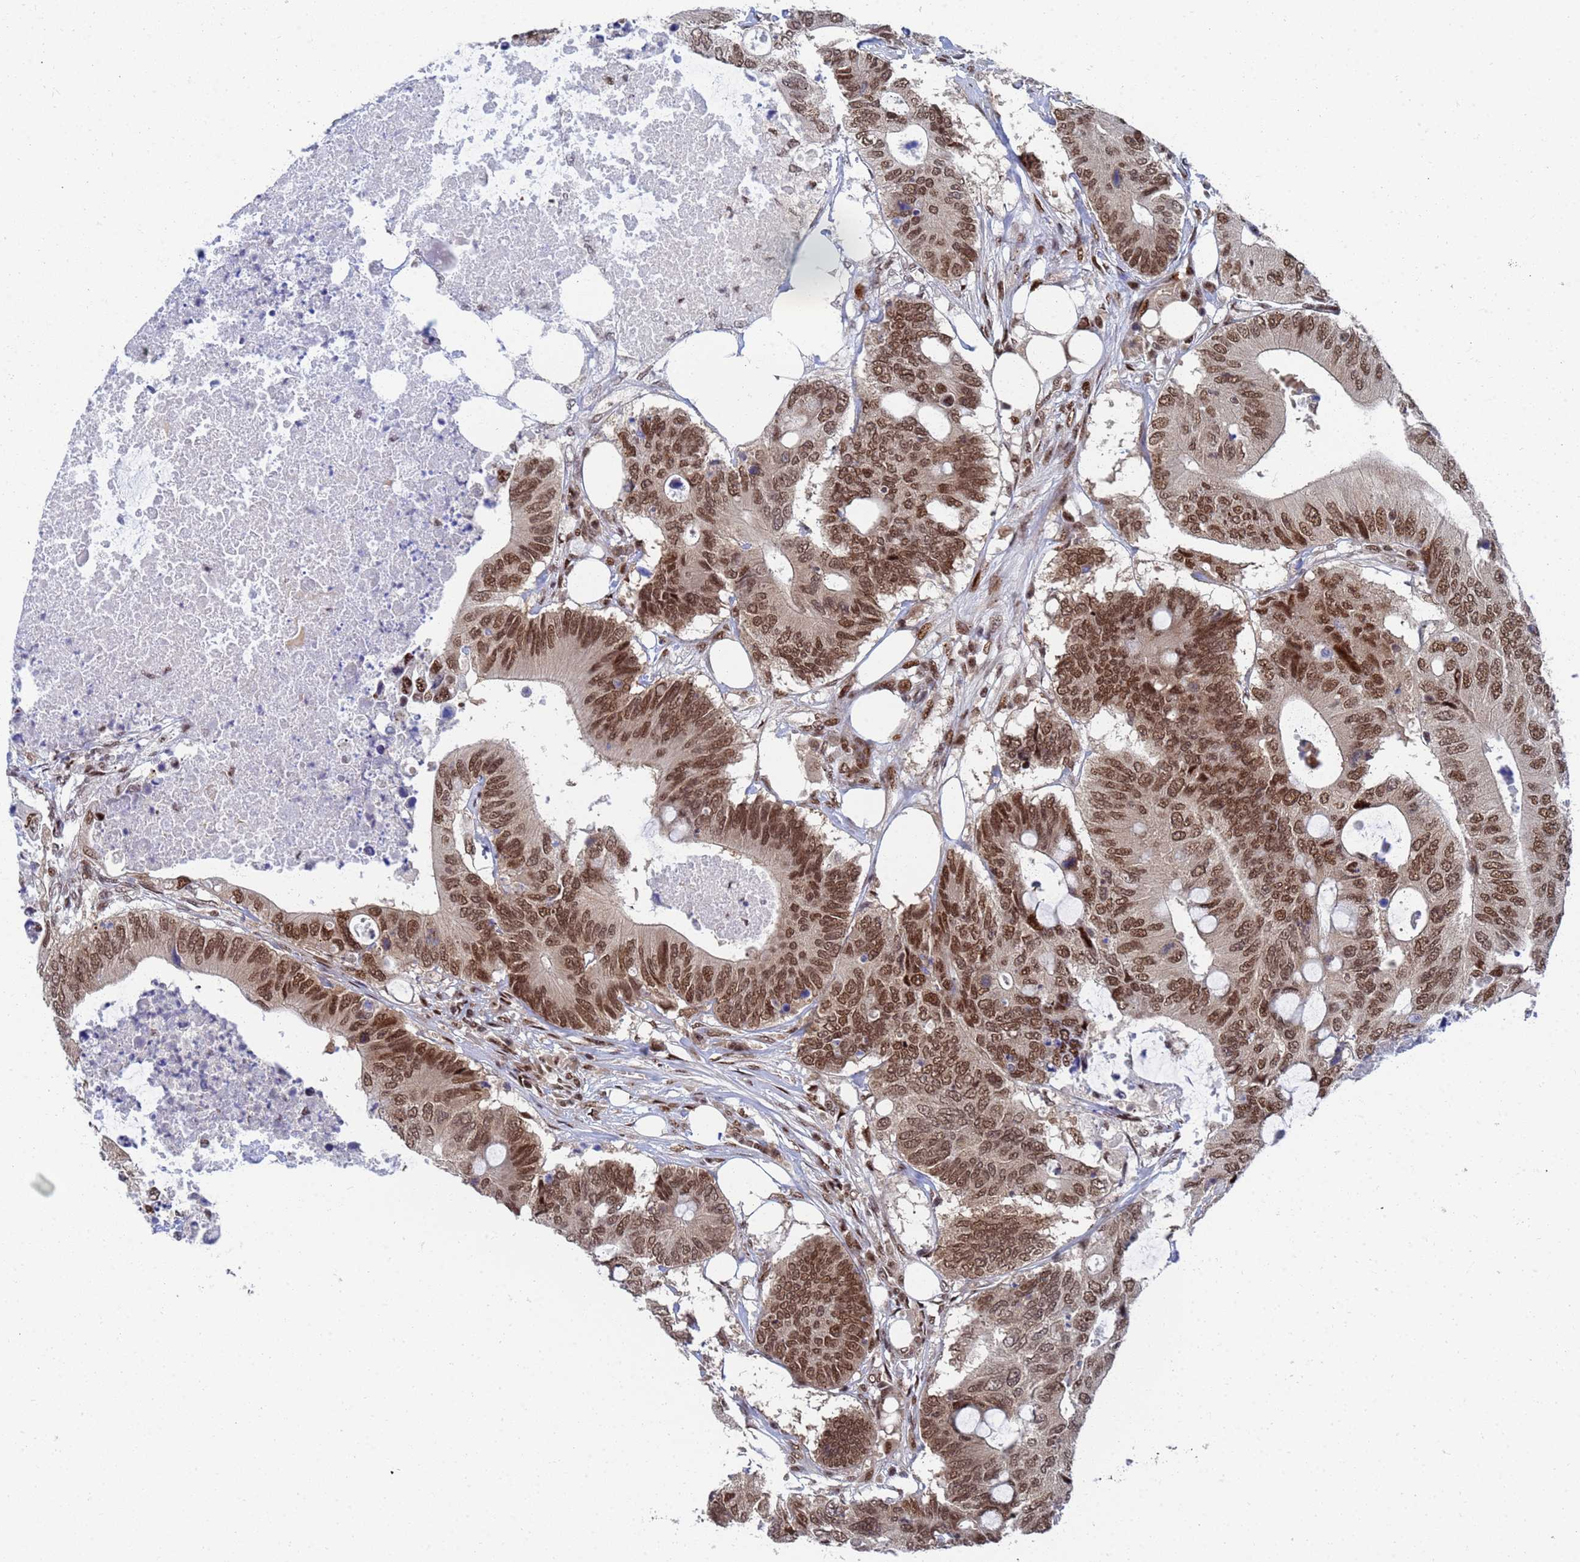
{"staining": {"intensity": "moderate", "quantity": ">75%", "location": "nuclear"}, "tissue": "colorectal cancer", "cell_type": "Tumor cells", "image_type": "cancer", "snomed": [{"axis": "morphology", "description": "Adenocarcinoma, NOS"}, {"axis": "topography", "description": "Colon"}], "caption": "Immunohistochemistry image of human adenocarcinoma (colorectal) stained for a protein (brown), which displays medium levels of moderate nuclear positivity in about >75% of tumor cells.", "gene": "AP5Z1", "patient": {"sex": "male", "age": 71}}